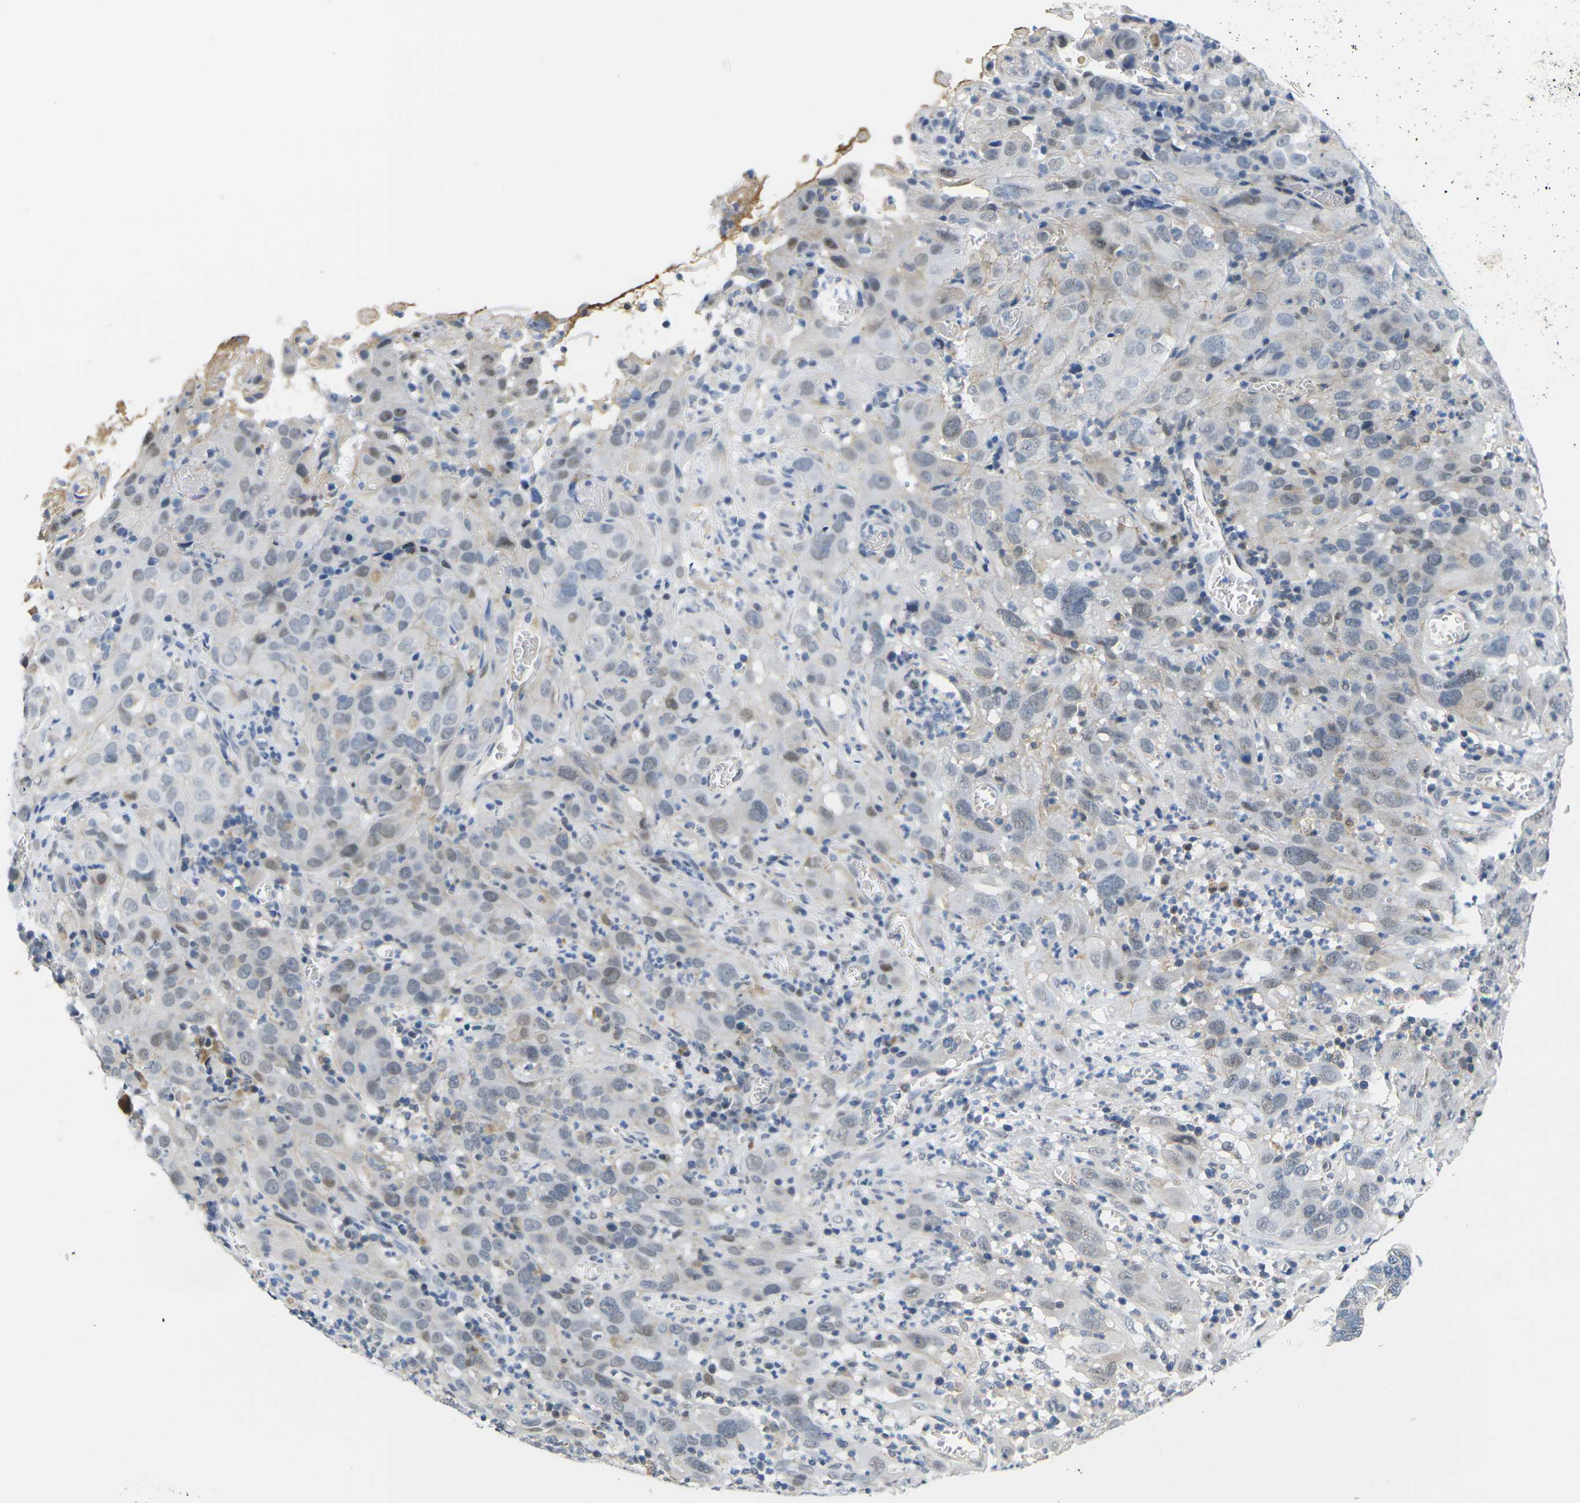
{"staining": {"intensity": "weak", "quantity": "<25%", "location": "nuclear"}, "tissue": "cervical cancer", "cell_type": "Tumor cells", "image_type": "cancer", "snomed": [{"axis": "morphology", "description": "Squamous cell carcinoma, NOS"}, {"axis": "topography", "description": "Cervix"}], "caption": "Histopathology image shows no significant protein staining in tumor cells of squamous cell carcinoma (cervical). (Immunohistochemistry (ihc), brightfield microscopy, high magnification).", "gene": "OTOF", "patient": {"sex": "female", "age": 32}}